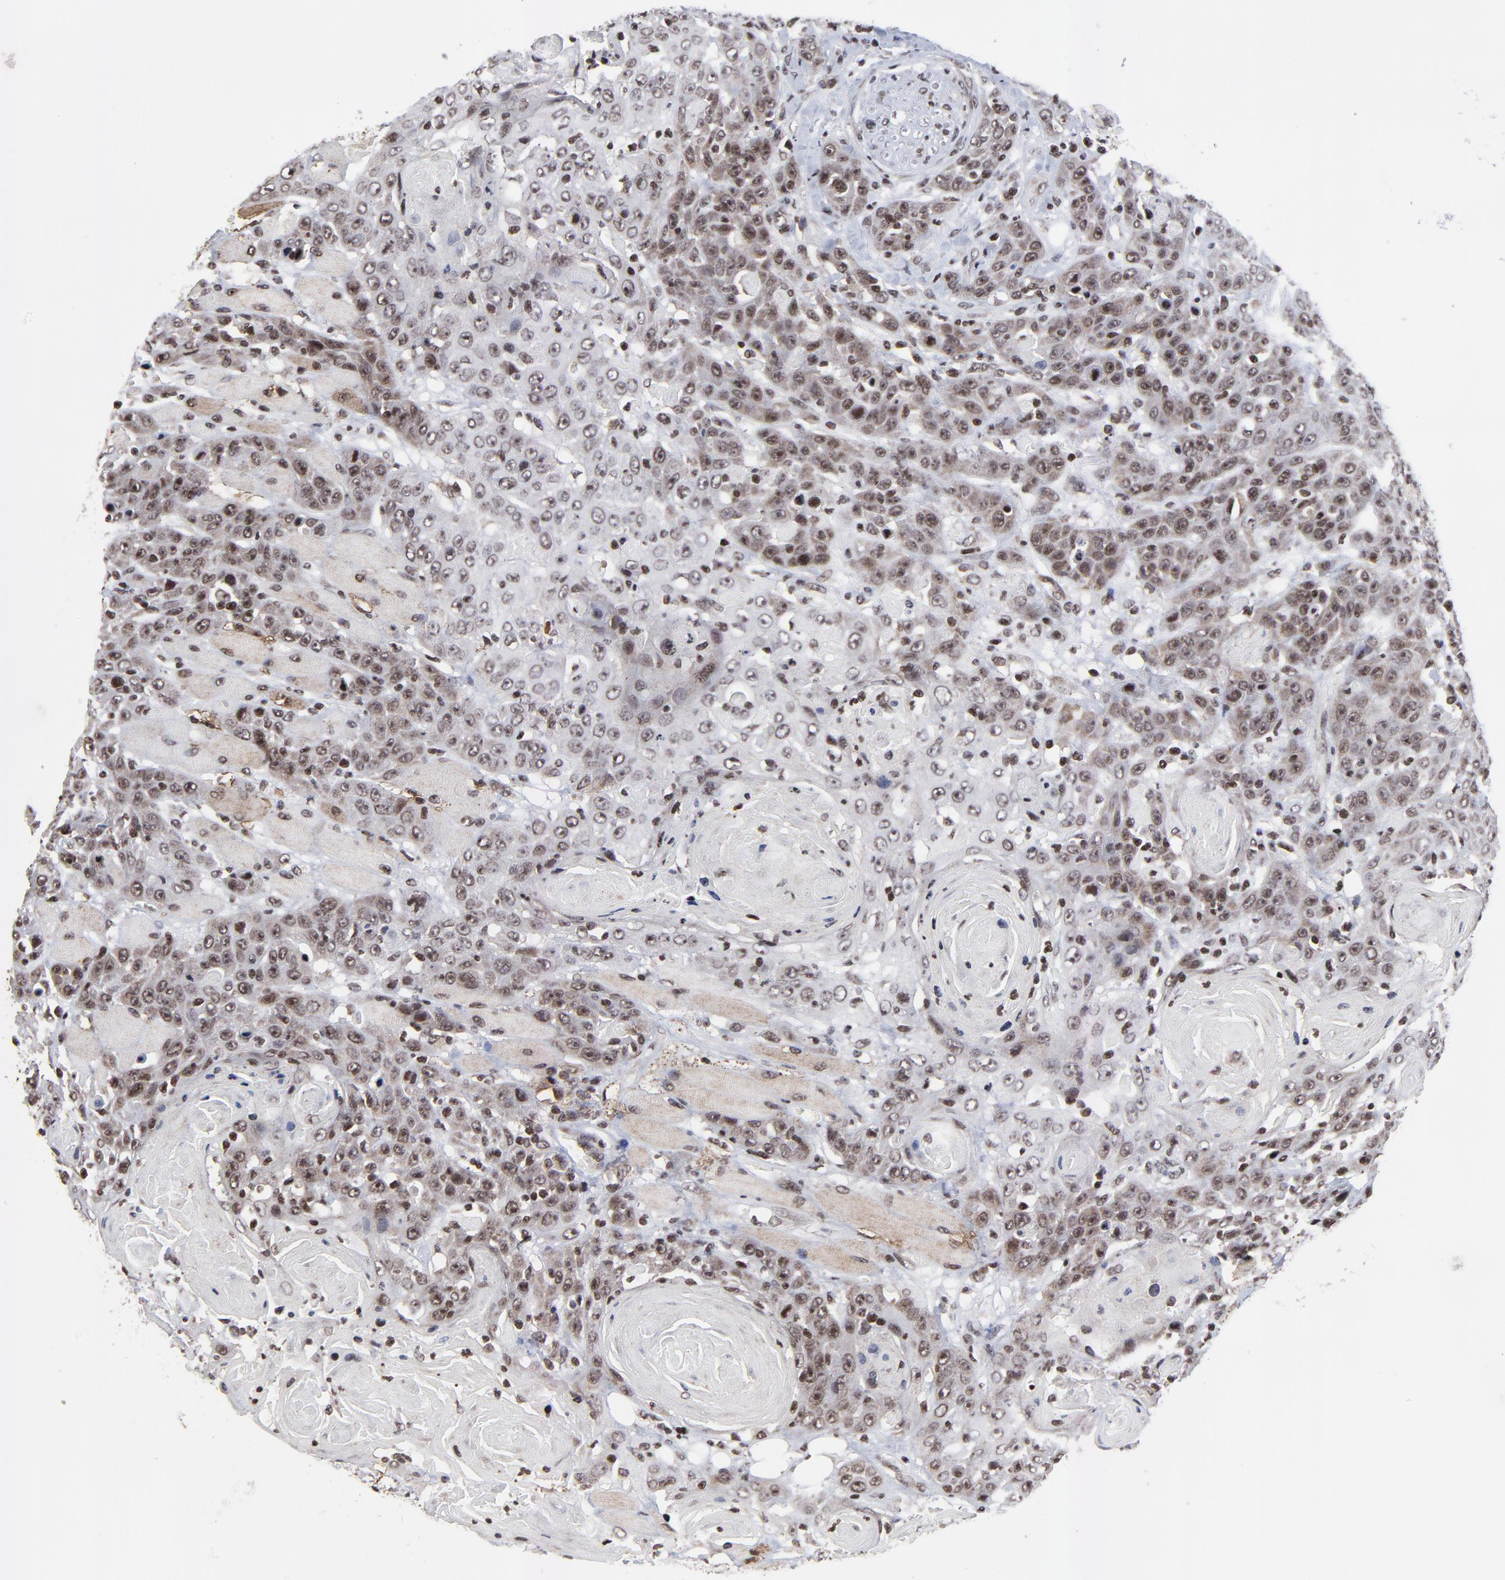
{"staining": {"intensity": "moderate", "quantity": ">75%", "location": "cytoplasmic/membranous,nuclear"}, "tissue": "head and neck cancer", "cell_type": "Tumor cells", "image_type": "cancer", "snomed": [{"axis": "morphology", "description": "Squamous cell carcinoma, NOS"}, {"axis": "topography", "description": "Head-Neck"}], "caption": "Brown immunohistochemical staining in head and neck cancer reveals moderate cytoplasmic/membranous and nuclear expression in about >75% of tumor cells. (Stains: DAB in brown, nuclei in blue, Microscopy: brightfield microscopy at high magnification).", "gene": "ZNF777", "patient": {"sex": "female", "age": 84}}